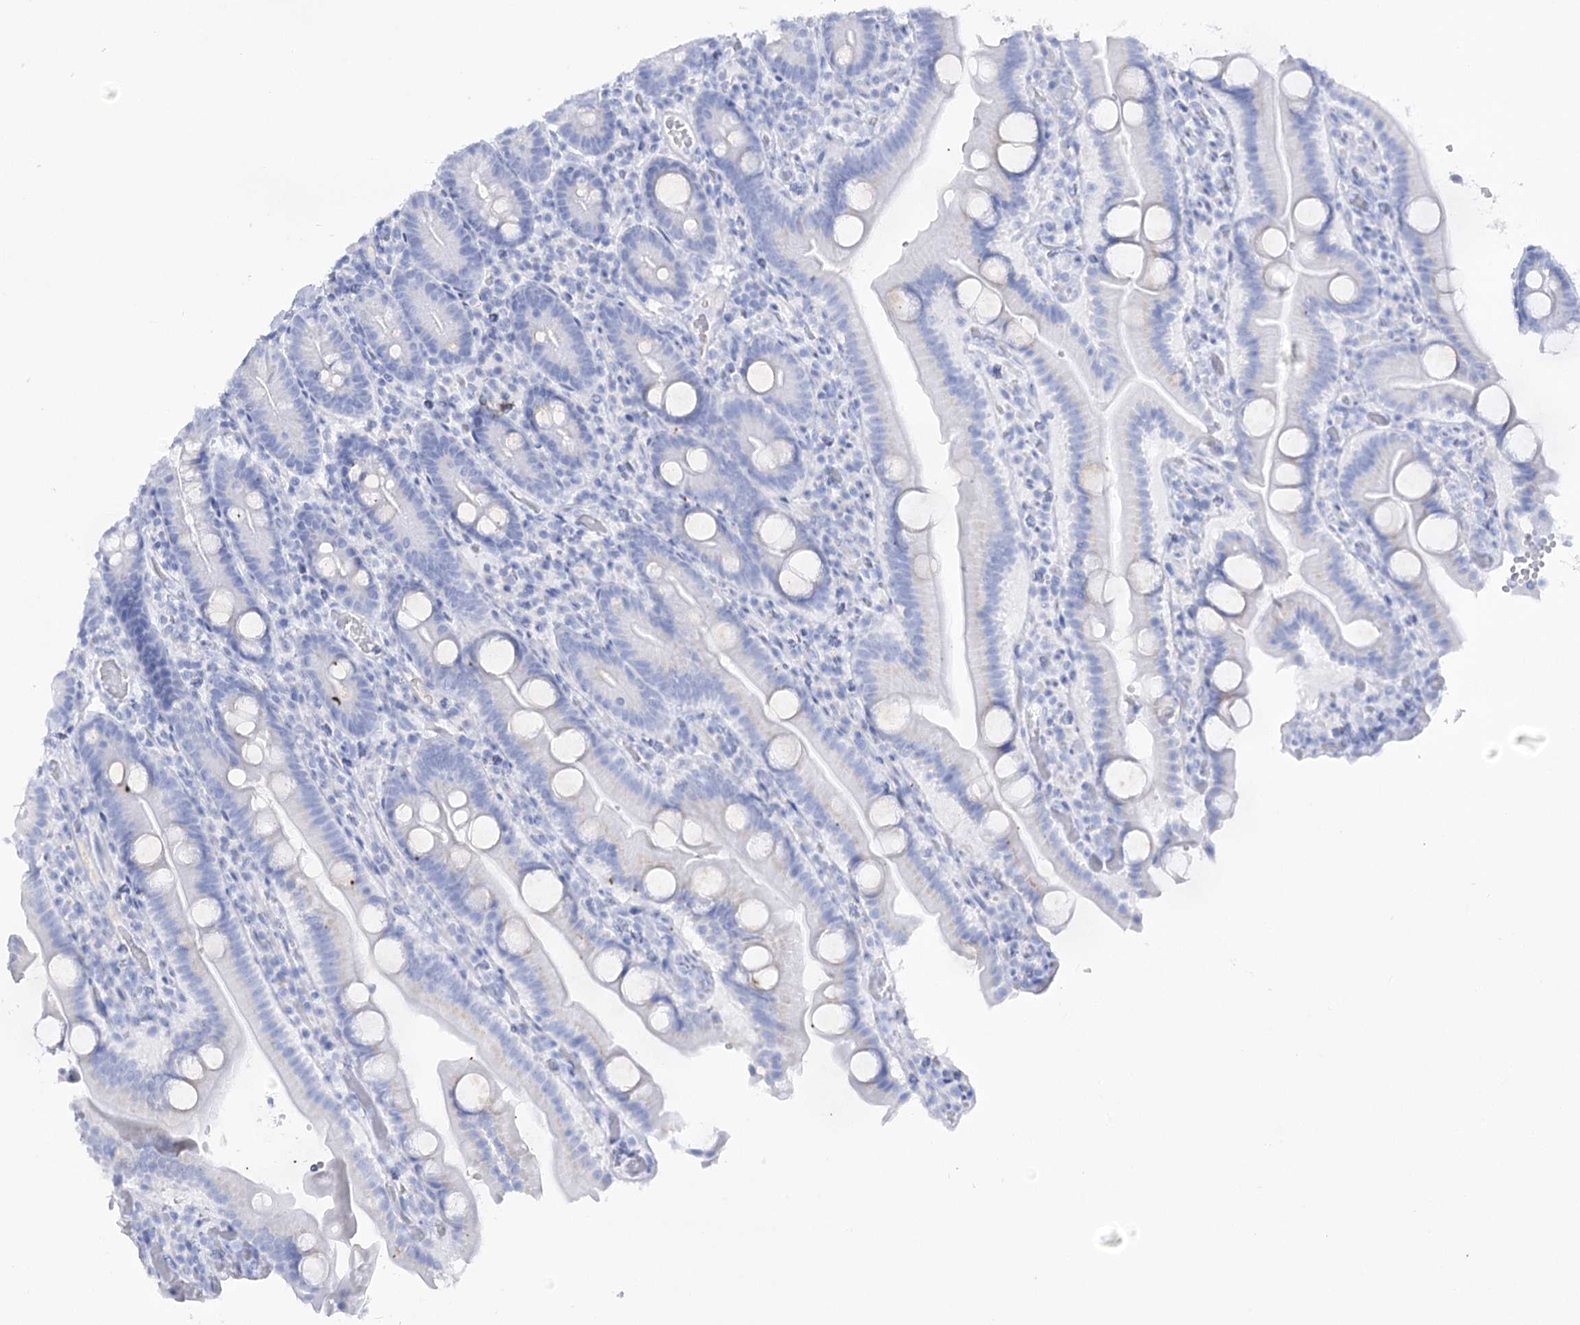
{"staining": {"intensity": "negative", "quantity": "none", "location": "none"}, "tissue": "duodenum", "cell_type": "Glandular cells", "image_type": "normal", "snomed": [{"axis": "morphology", "description": "Normal tissue, NOS"}, {"axis": "topography", "description": "Duodenum"}], "caption": "A micrograph of duodenum stained for a protein demonstrates no brown staining in glandular cells.", "gene": "GBF1", "patient": {"sex": "male", "age": 55}}